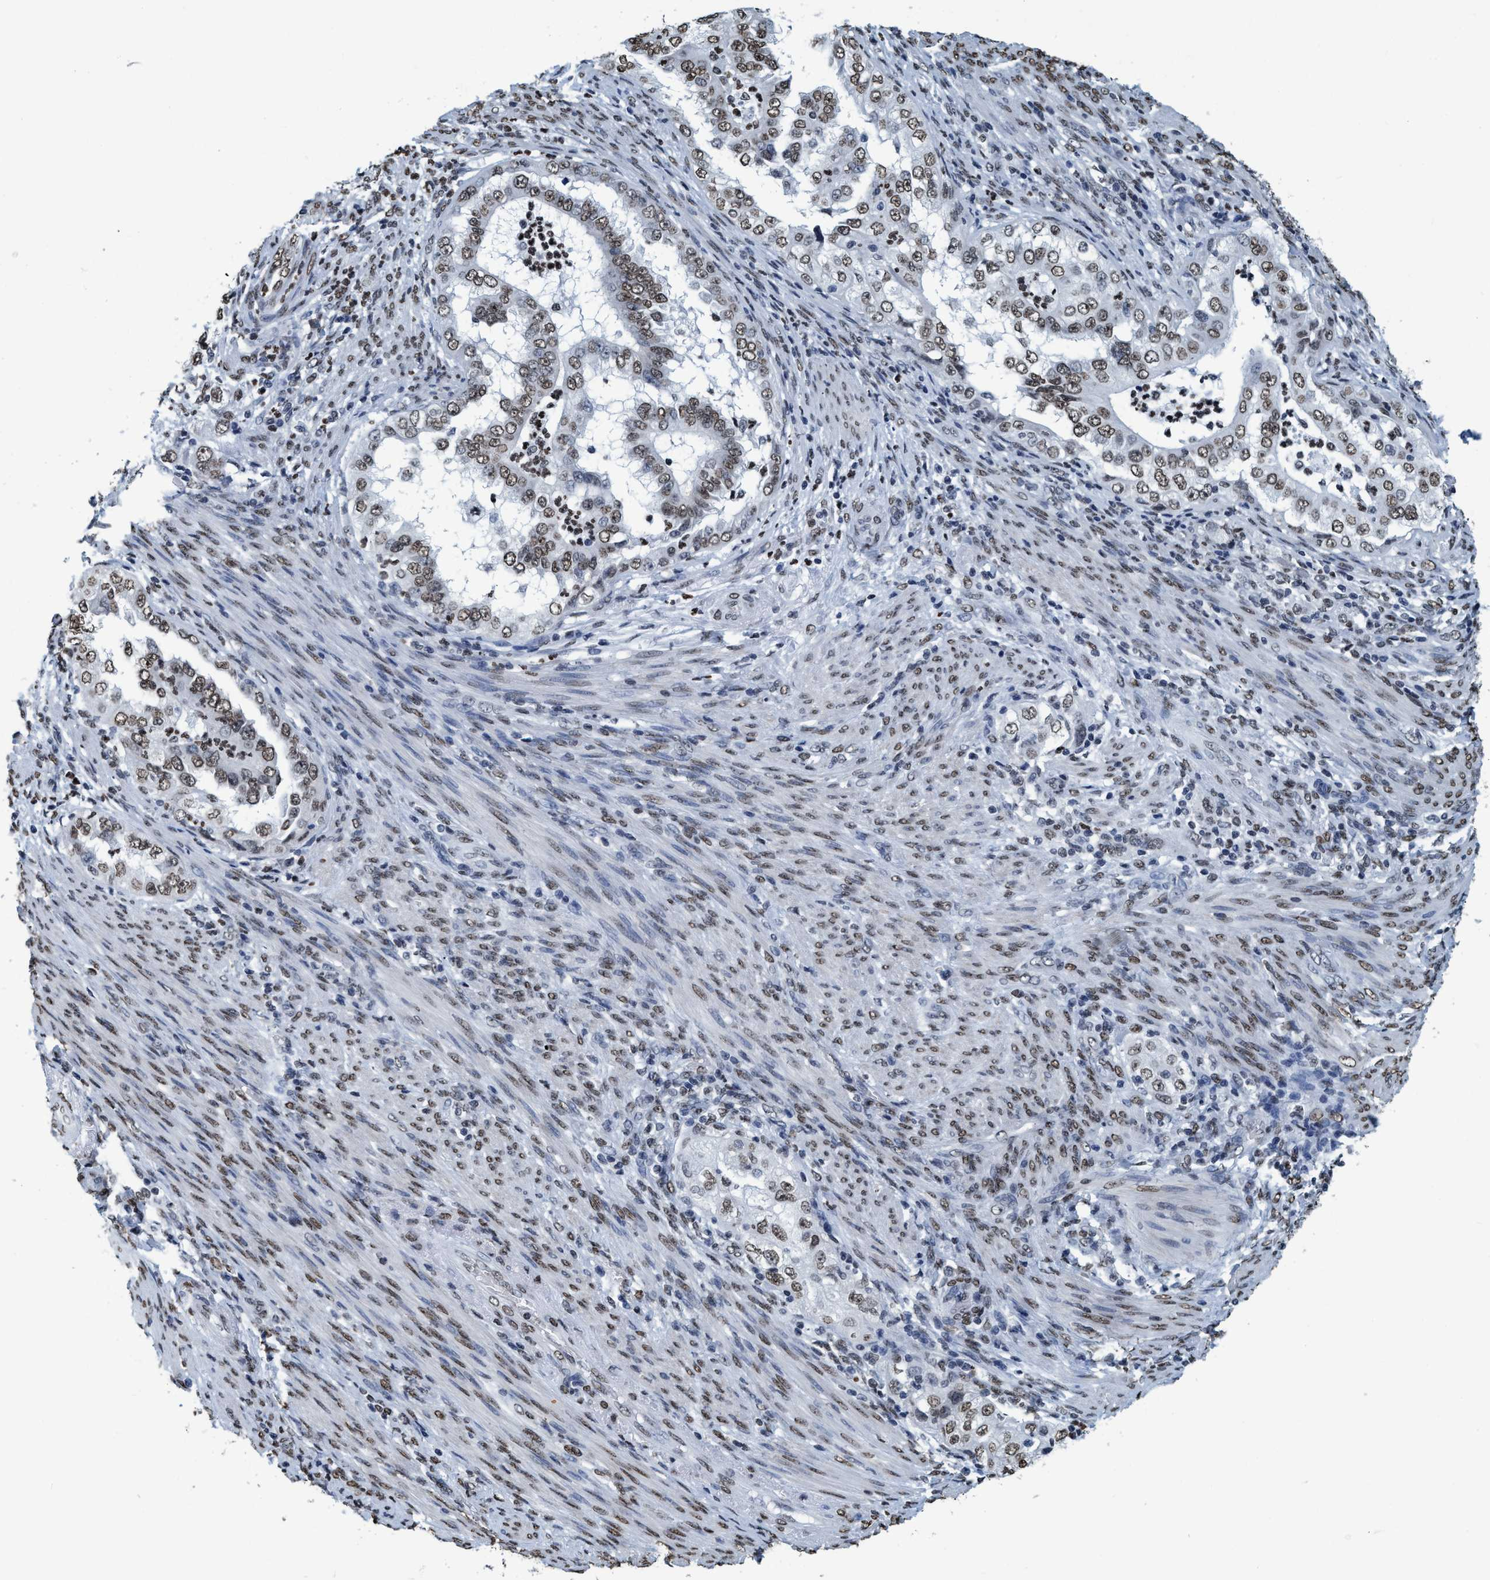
{"staining": {"intensity": "weak", "quantity": ">75%", "location": "nuclear"}, "tissue": "endometrial cancer", "cell_type": "Tumor cells", "image_type": "cancer", "snomed": [{"axis": "morphology", "description": "Adenocarcinoma, NOS"}, {"axis": "topography", "description": "Endometrium"}], "caption": "DAB (3,3'-diaminobenzidine) immunohistochemical staining of endometrial cancer (adenocarcinoma) displays weak nuclear protein positivity in approximately >75% of tumor cells.", "gene": "CCNE2", "patient": {"sex": "female", "age": 85}}